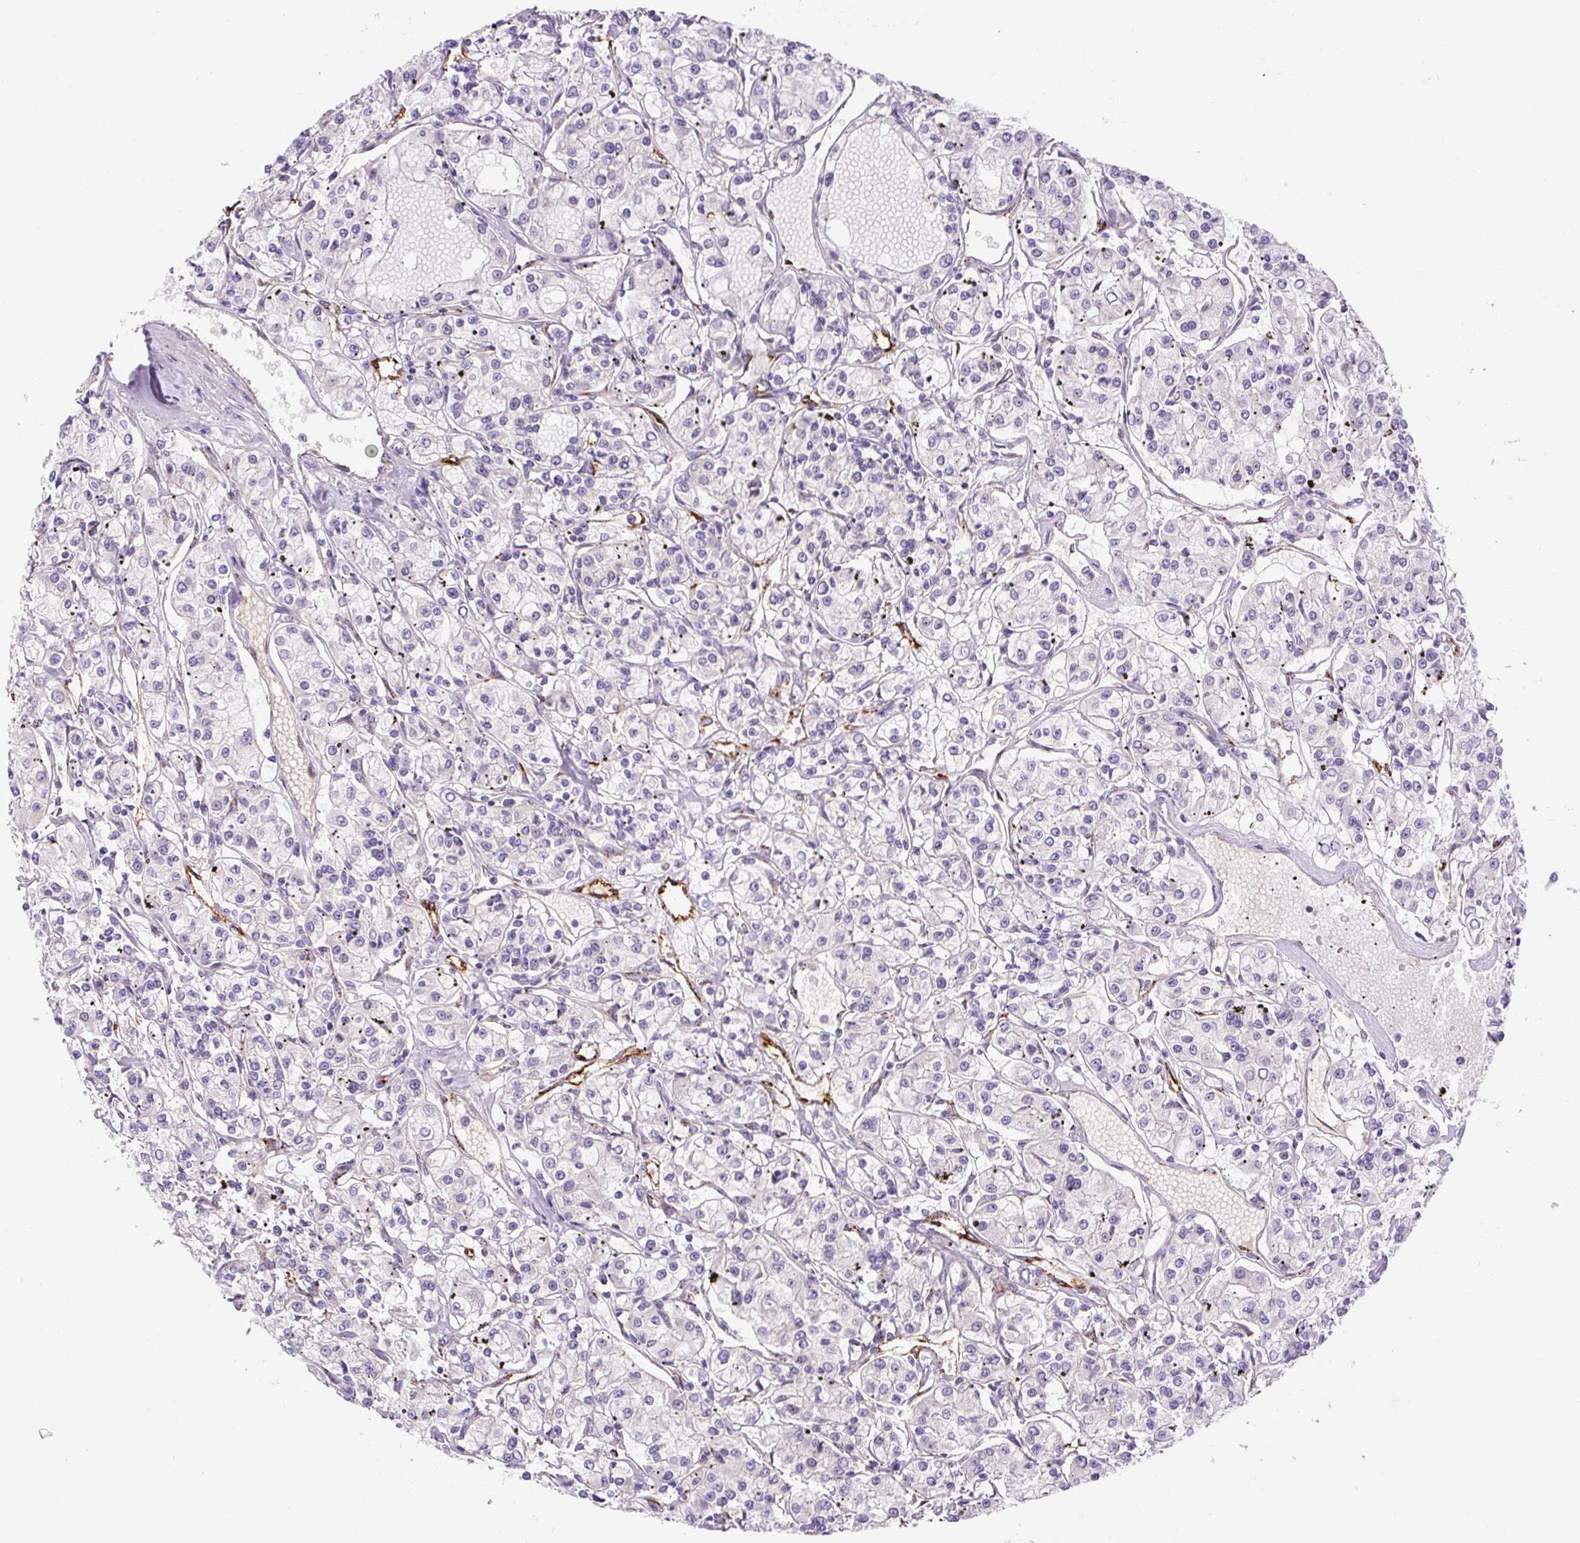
{"staining": {"intensity": "negative", "quantity": "none", "location": "none"}, "tissue": "renal cancer", "cell_type": "Tumor cells", "image_type": "cancer", "snomed": [{"axis": "morphology", "description": "Adenocarcinoma, NOS"}, {"axis": "topography", "description": "Kidney"}], "caption": "This is a micrograph of immunohistochemistry staining of renal adenocarcinoma, which shows no expression in tumor cells.", "gene": "RSPO4", "patient": {"sex": "female", "age": 59}}